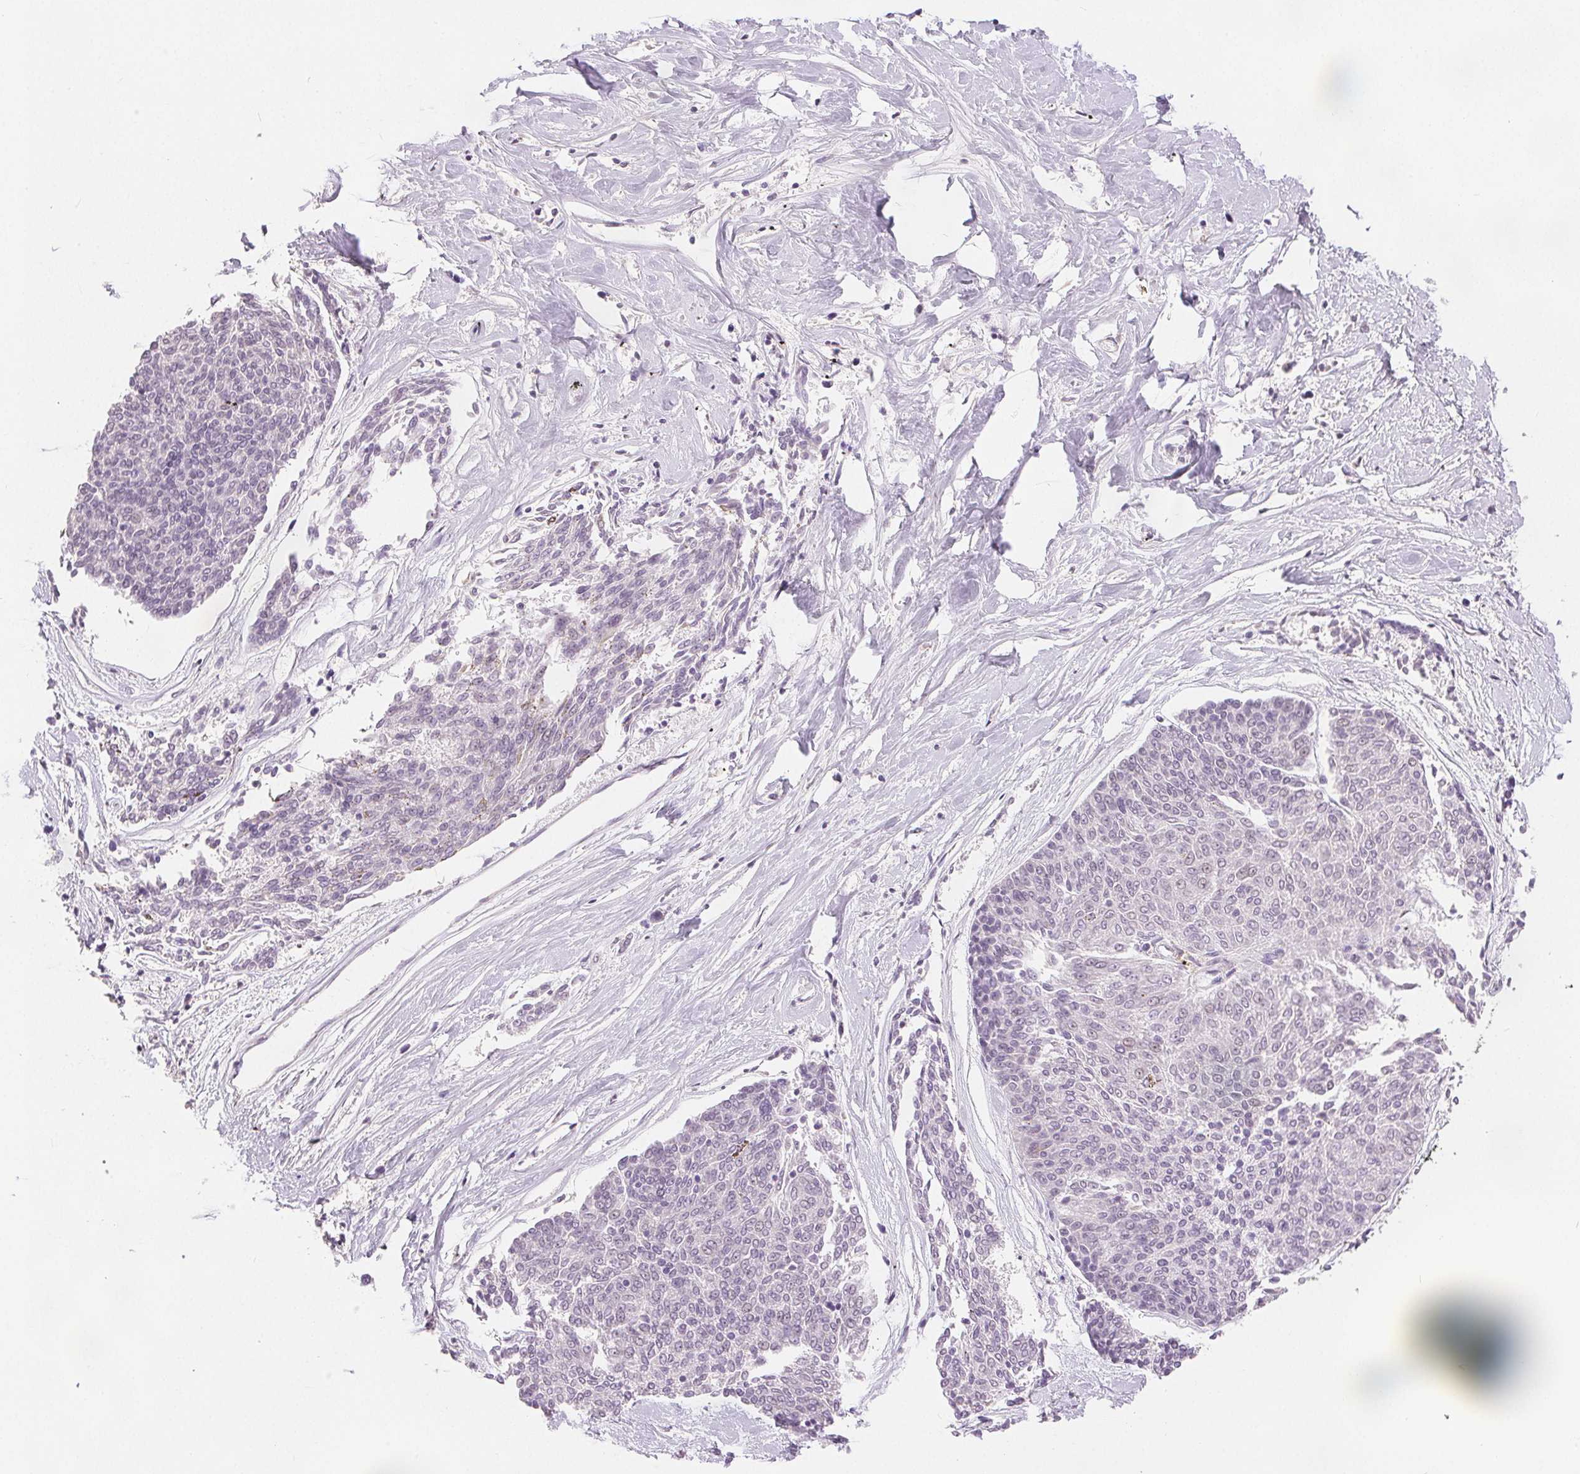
{"staining": {"intensity": "negative", "quantity": "none", "location": "none"}, "tissue": "melanoma", "cell_type": "Tumor cells", "image_type": "cancer", "snomed": [{"axis": "morphology", "description": "Malignant melanoma, NOS"}, {"axis": "topography", "description": "Skin"}], "caption": "Image shows no significant protein positivity in tumor cells of melanoma.", "gene": "CA12", "patient": {"sex": "female", "age": 72}}